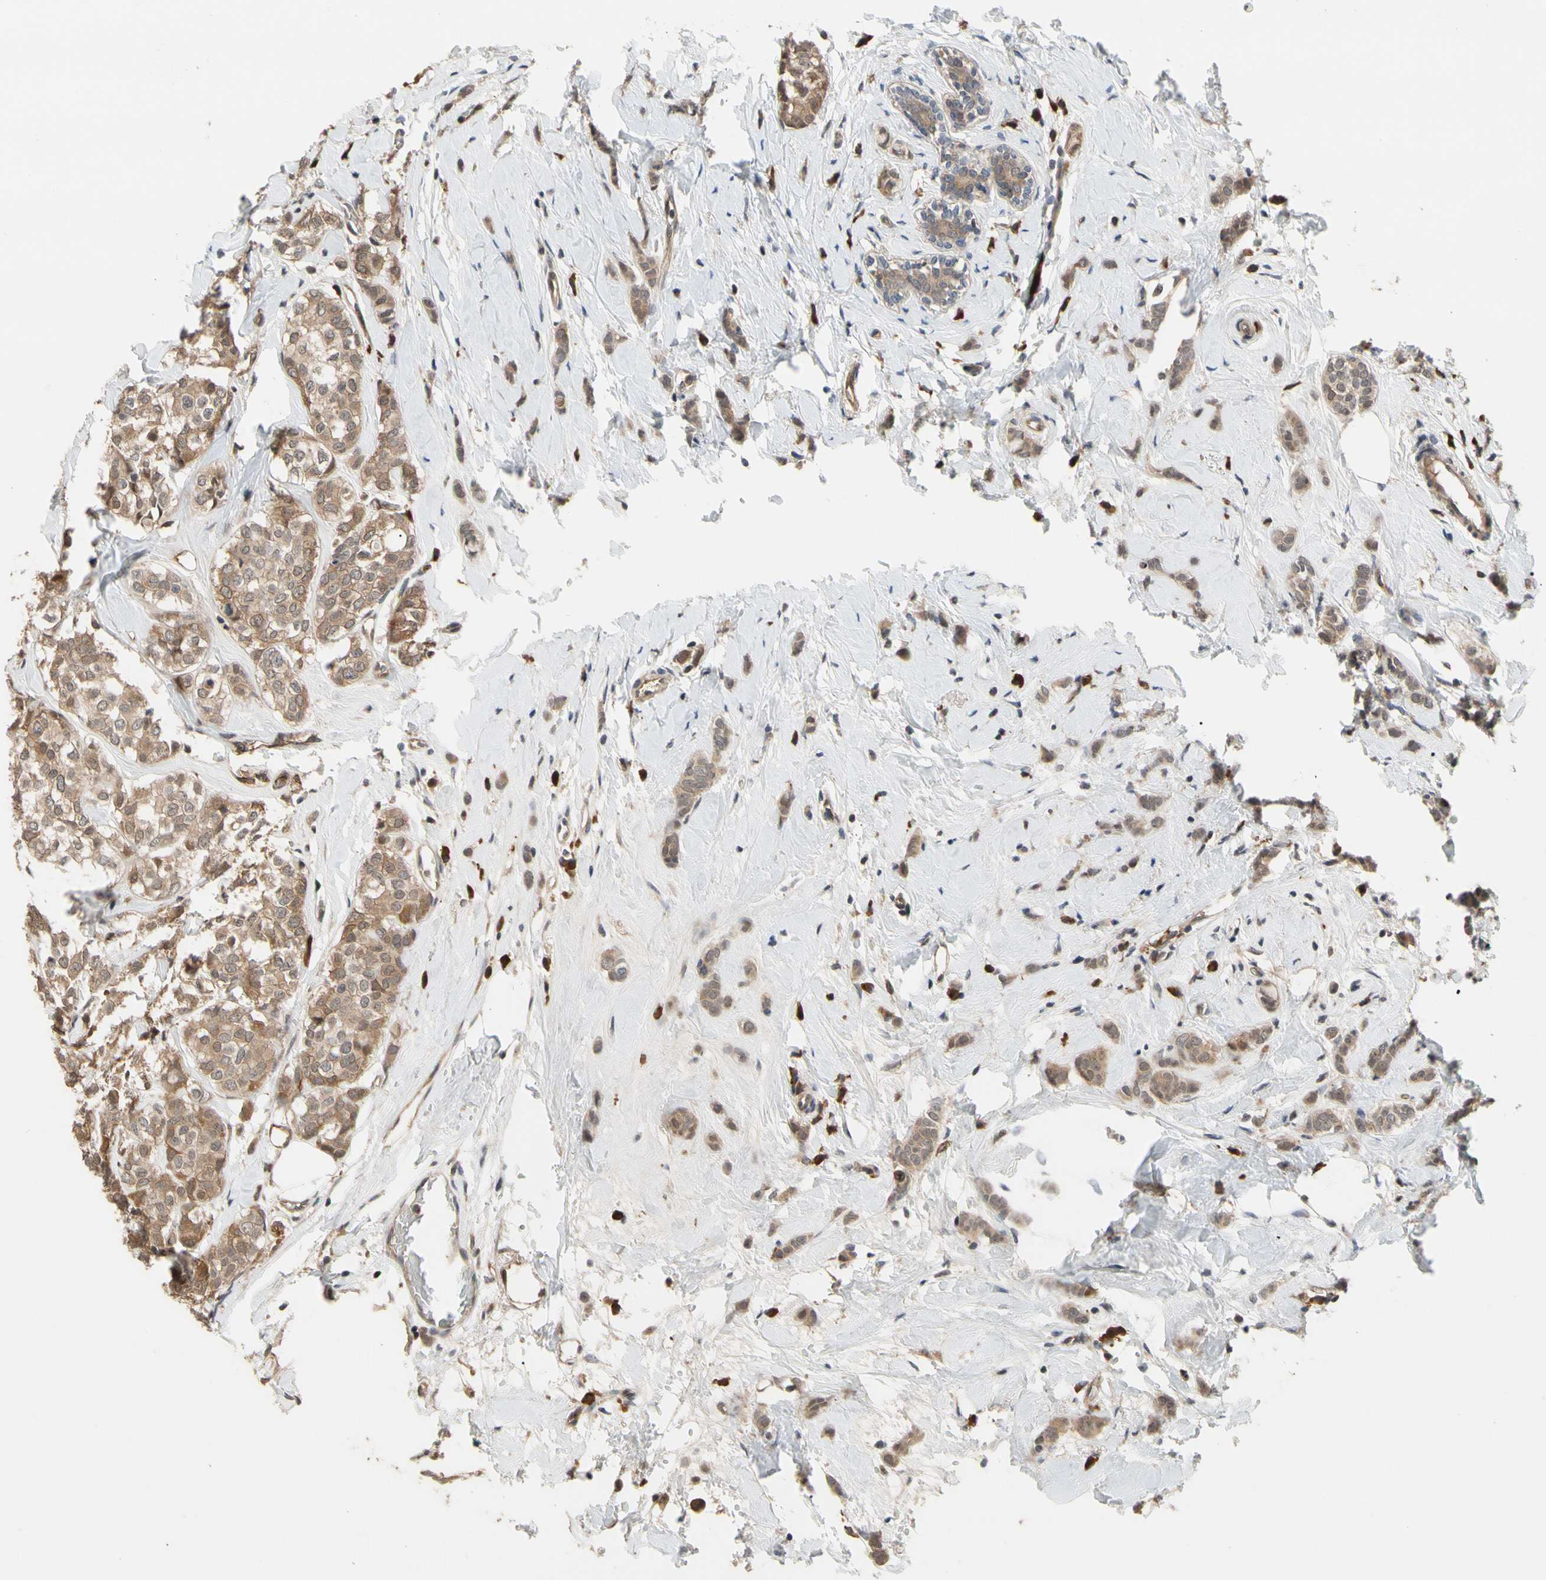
{"staining": {"intensity": "moderate", "quantity": ">75%", "location": "cytoplasmic/membranous"}, "tissue": "breast cancer", "cell_type": "Tumor cells", "image_type": "cancer", "snomed": [{"axis": "morphology", "description": "Lobular carcinoma"}, {"axis": "topography", "description": "Breast"}], "caption": "Brown immunohistochemical staining in breast cancer (lobular carcinoma) exhibits moderate cytoplasmic/membranous positivity in about >75% of tumor cells. Using DAB (brown) and hematoxylin (blue) stains, captured at high magnification using brightfield microscopy.", "gene": "CYTIP", "patient": {"sex": "female", "age": 60}}